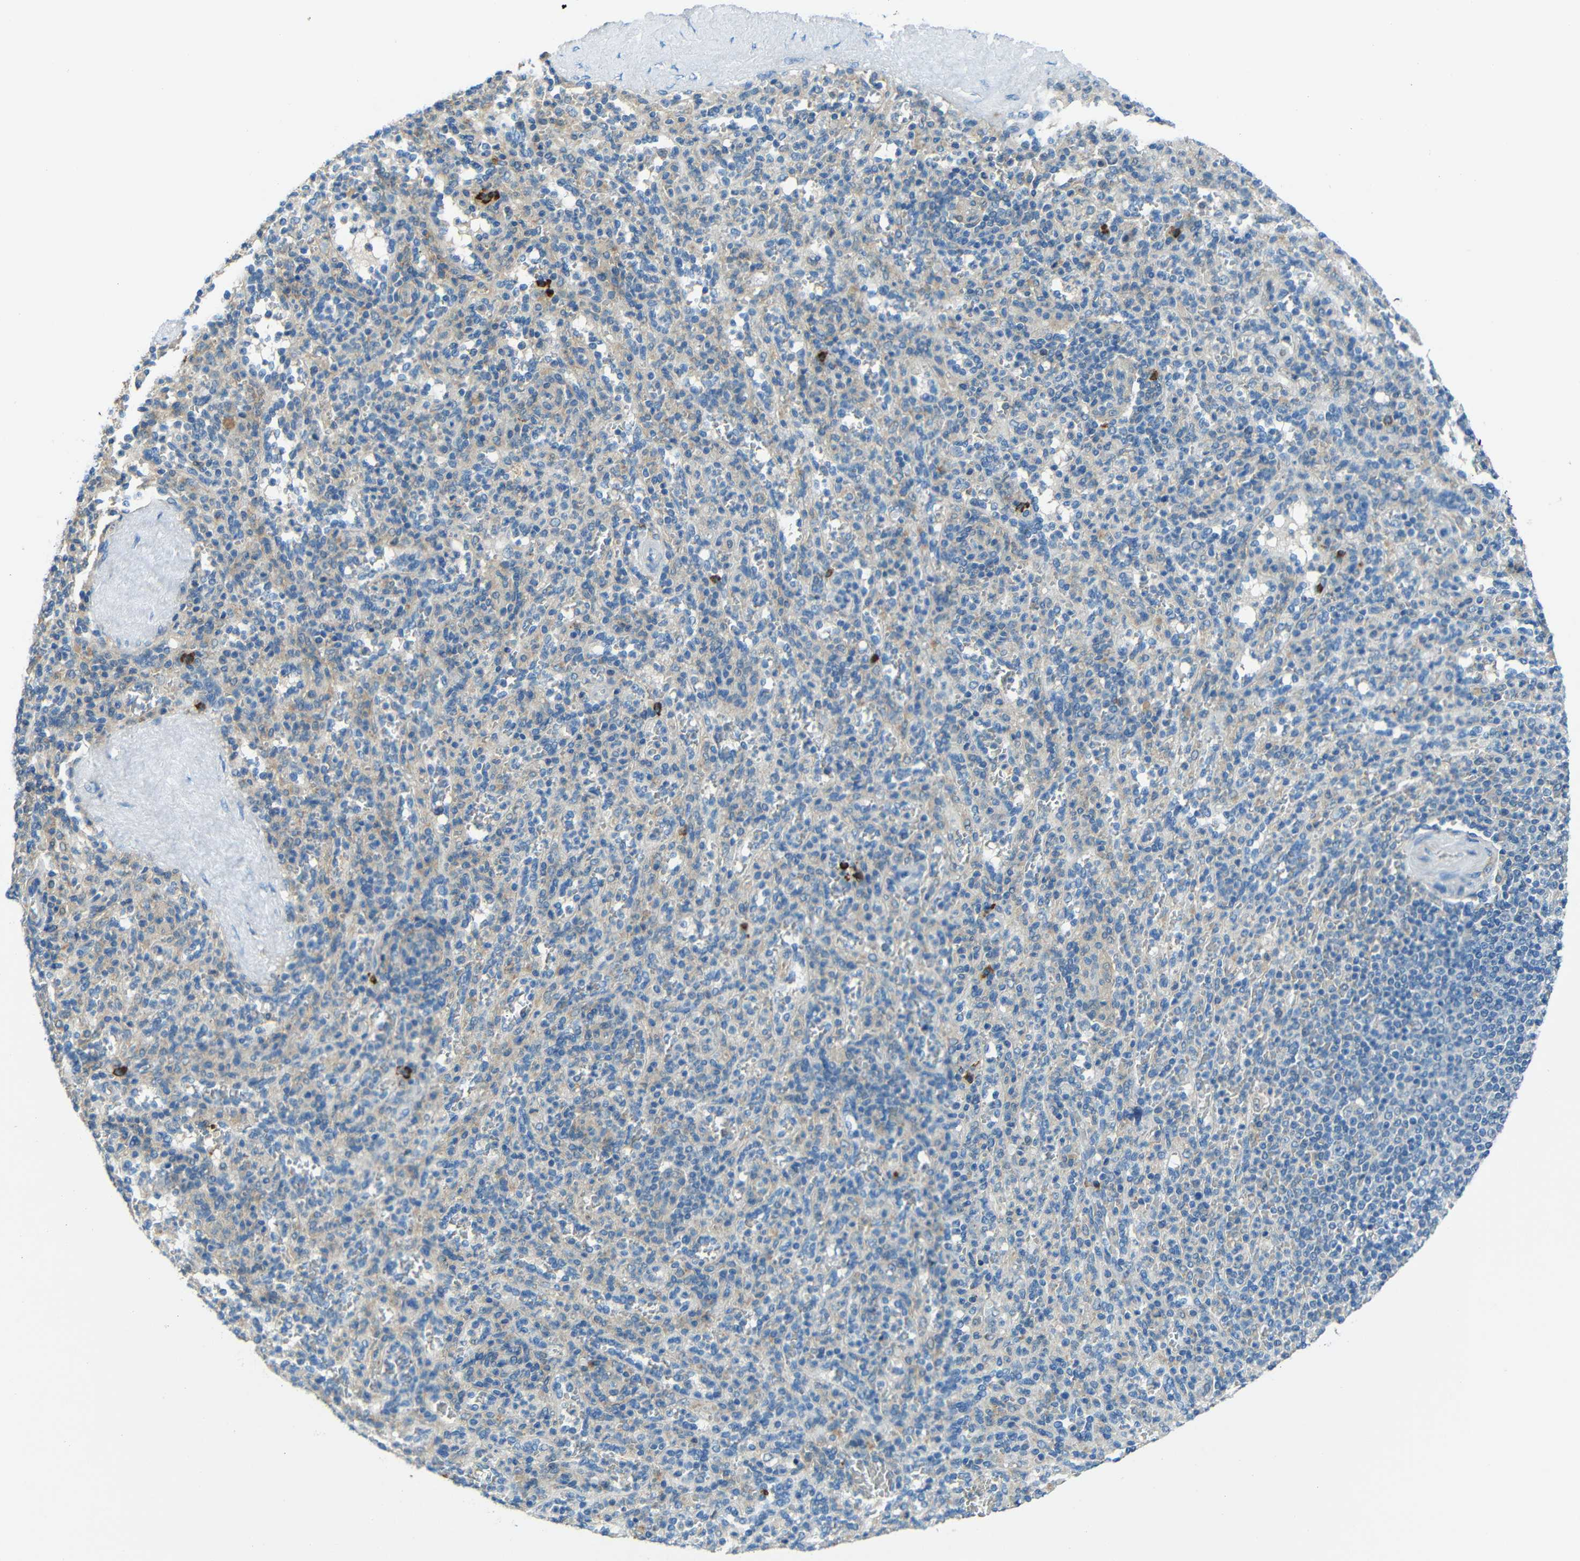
{"staining": {"intensity": "strong", "quantity": "<25%", "location": "cytoplasmic/membranous"}, "tissue": "spleen", "cell_type": "Cells in red pulp", "image_type": "normal", "snomed": [{"axis": "morphology", "description": "Normal tissue, NOS"}, {"axis": "topography", "description": "Spleen"}], "caption": "IHC of benign spleen demonstrates medium levels of strong cytoplasmic/membranous staining in about <25% of cells in red pulp.", "gene": "CYP26B1", "patient": {"sex": "male", "age": 36}}